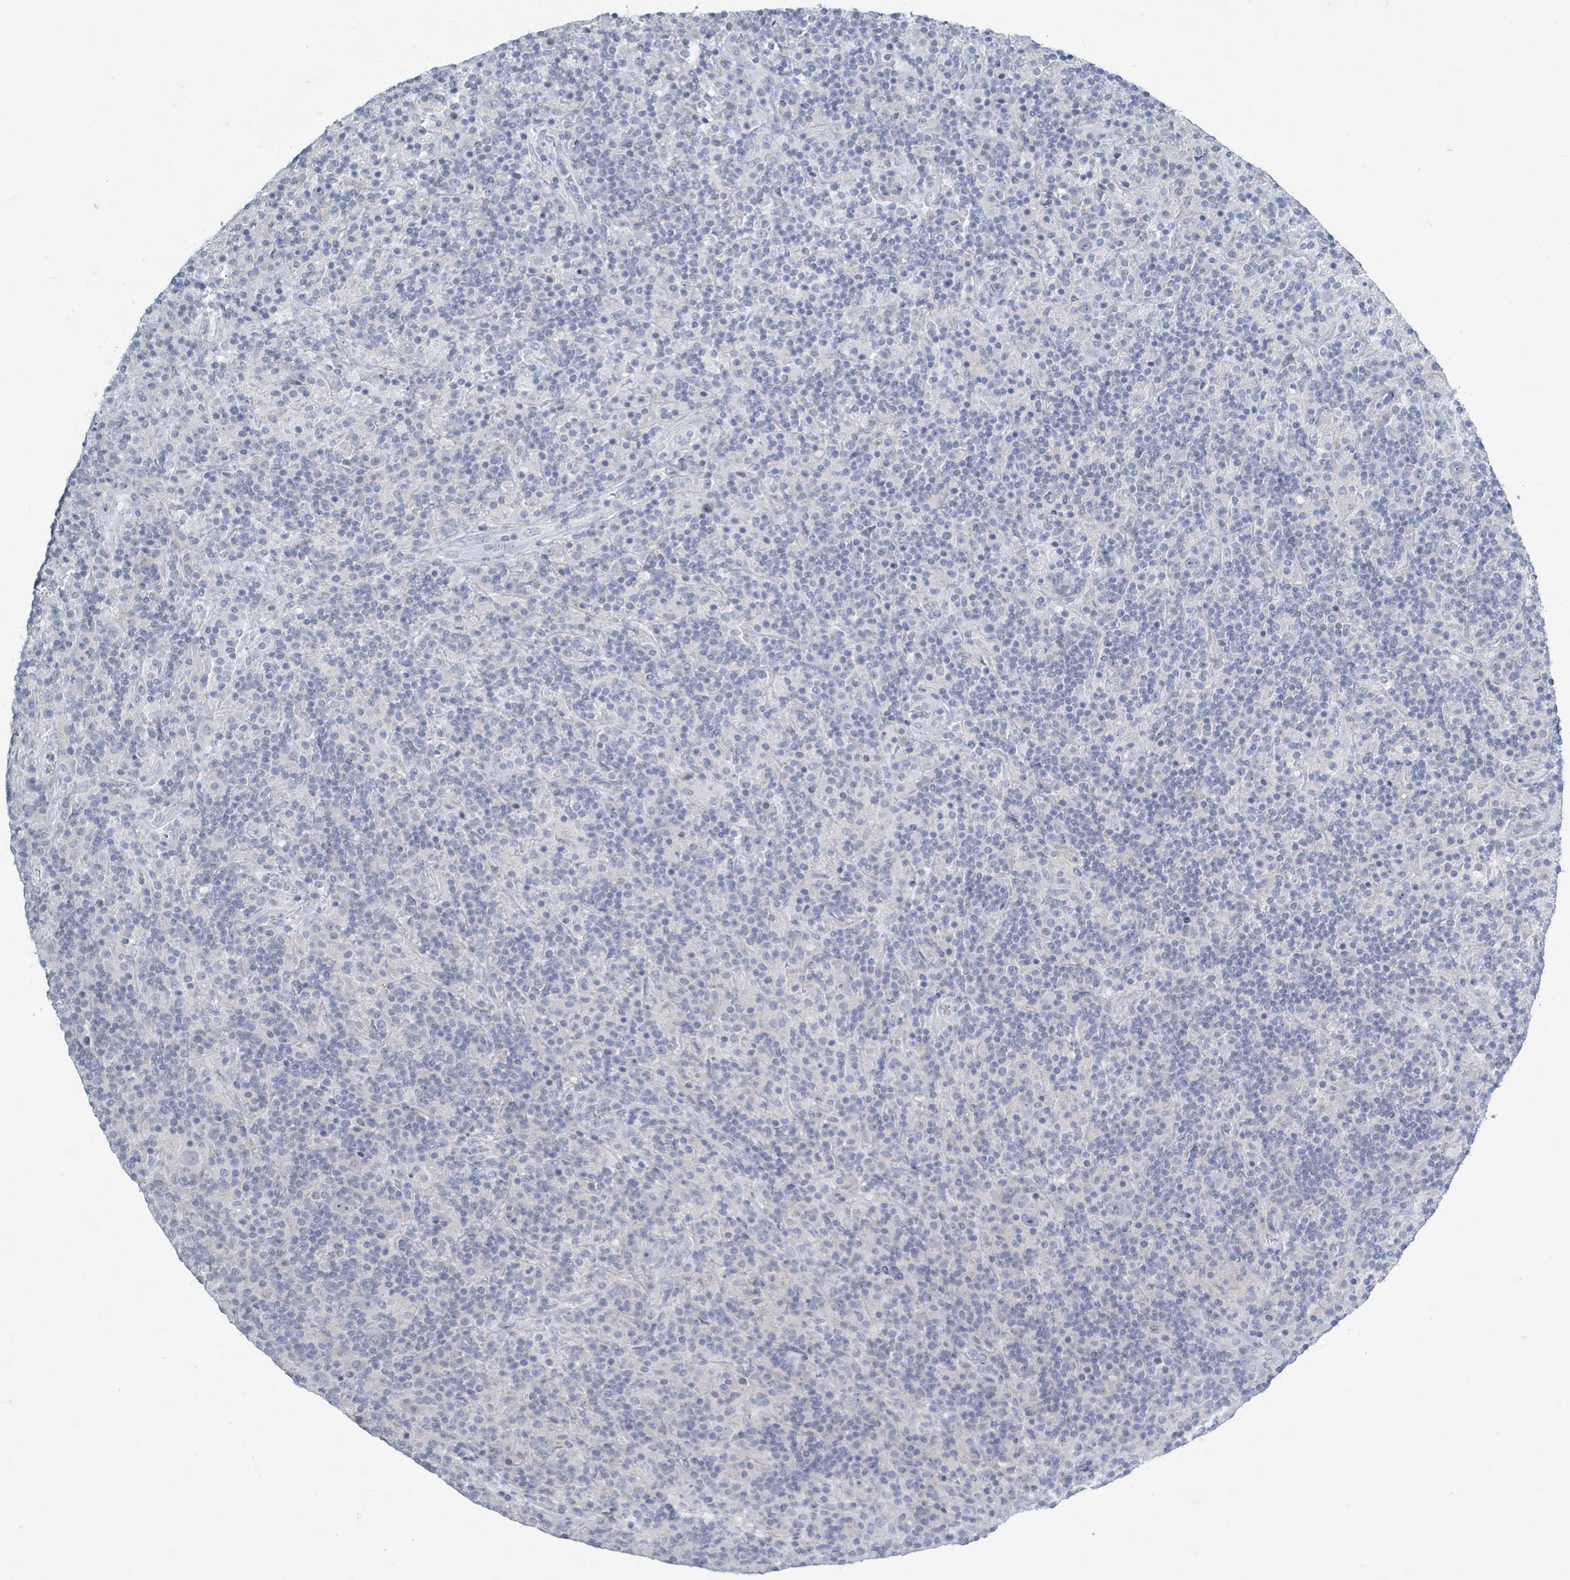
{"staining": {"intensity": "negative", "quantity": "none", "location": "none"}, "tissue": "lymphoma", "cell_type": "Tumor cells", "image_type": "cancer", "snomed": [{"axis": "morphology", "description": "Hodgkin's disease, NOS"}, {"axis": "topography", "description": "Lymph node"}], "caption": "DAB (3,3'-diaminobenzidine) immunohistochemical staining of human lymphoma demonstrates no significant positivity in tumor cells.", "gene": "HEATR5A", "patient": {"sex": "male", "age": 70}}